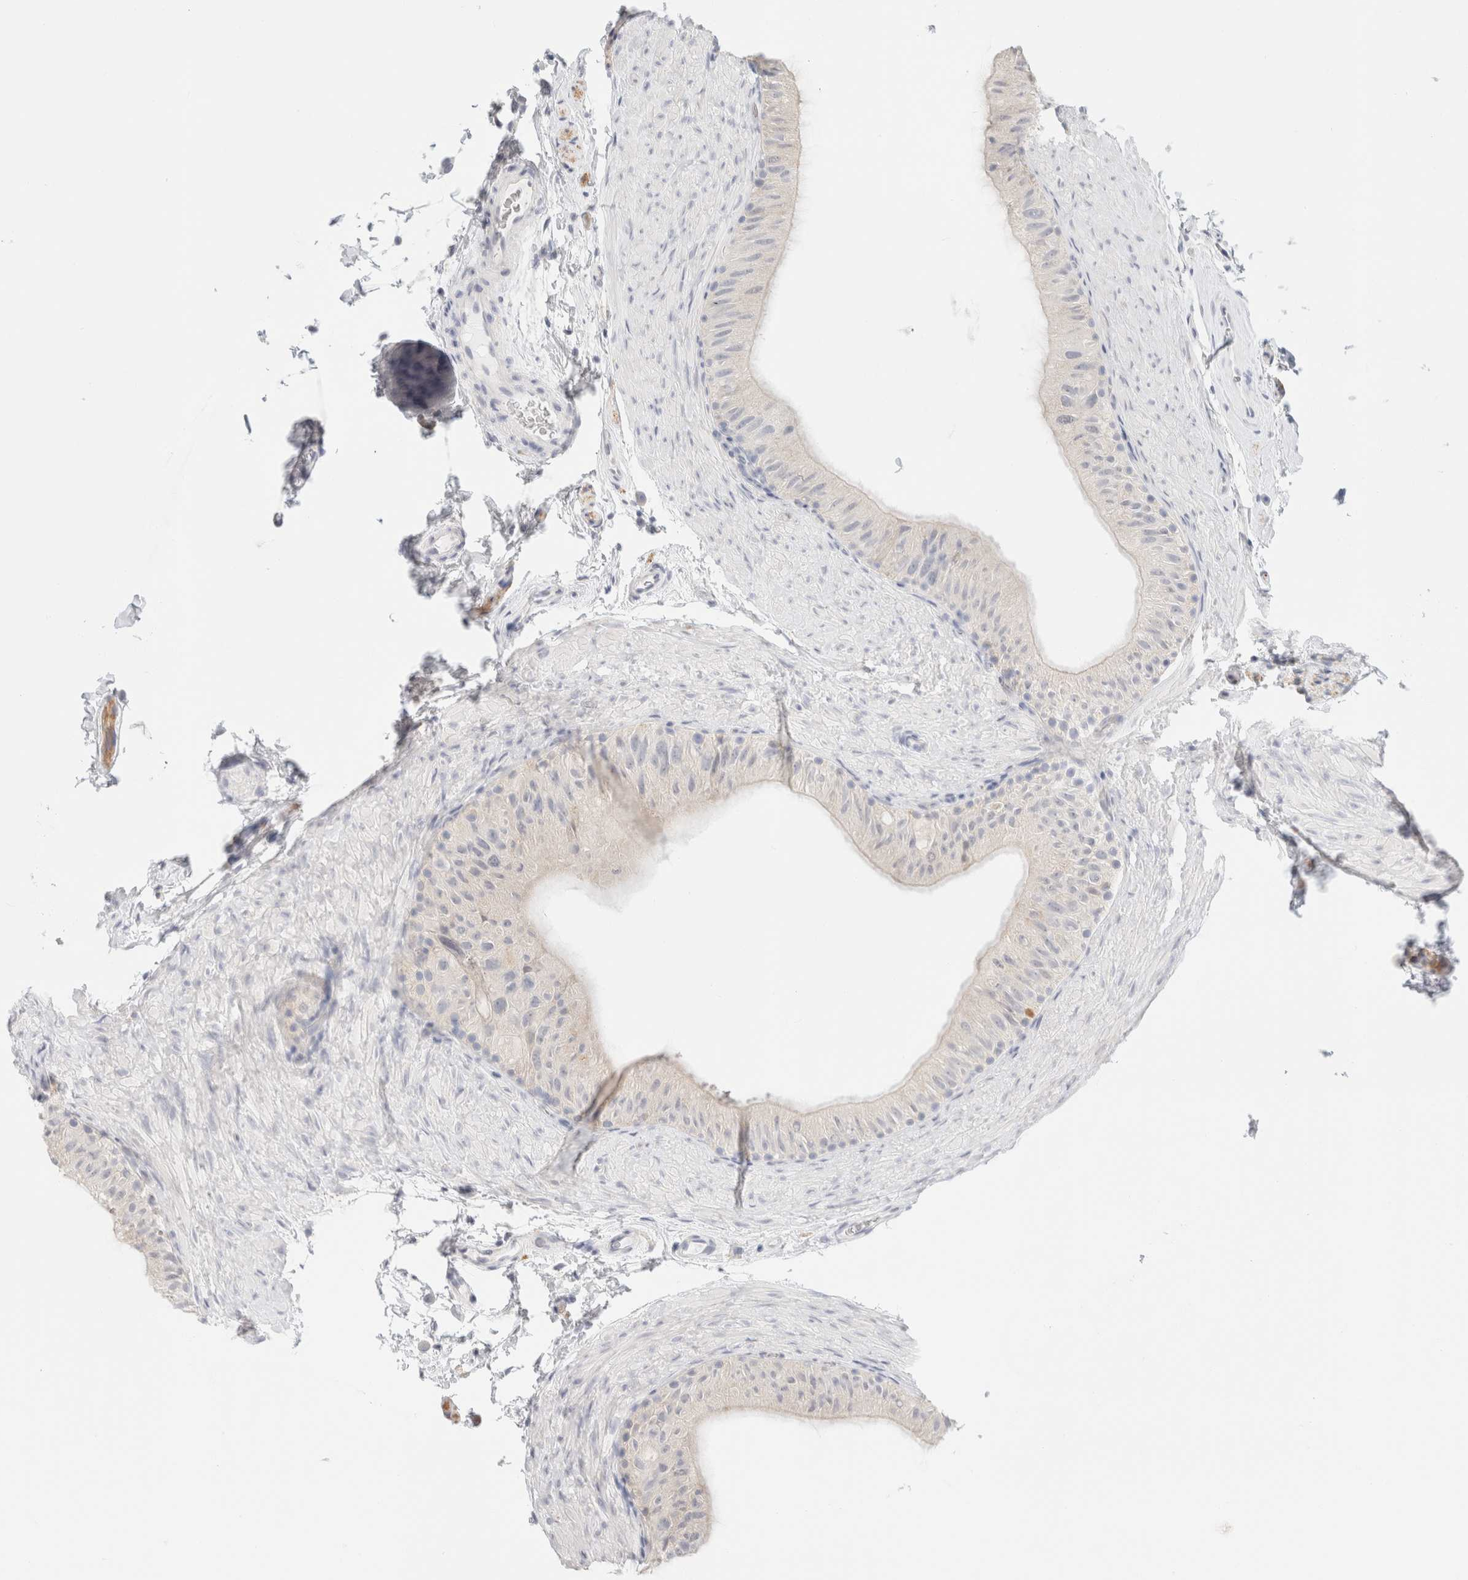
{"staining": {"intensity": "negative", "quantity": "none", "location": "none"}, "tissue": "epididymis", "cell_type": "Glandular cells", "image_type": "normal", "snomed": [{"axis": "morphology", "description": "Normal tissue, NOS"}, {"axis": "topography", "description": "Epididymis"}], "caption": "Human epididymis stained for a protein using IHC reveals no positivity in glandular cells.", "gene": "RTN4", "patient": {"sex": "male", "age": 49}}